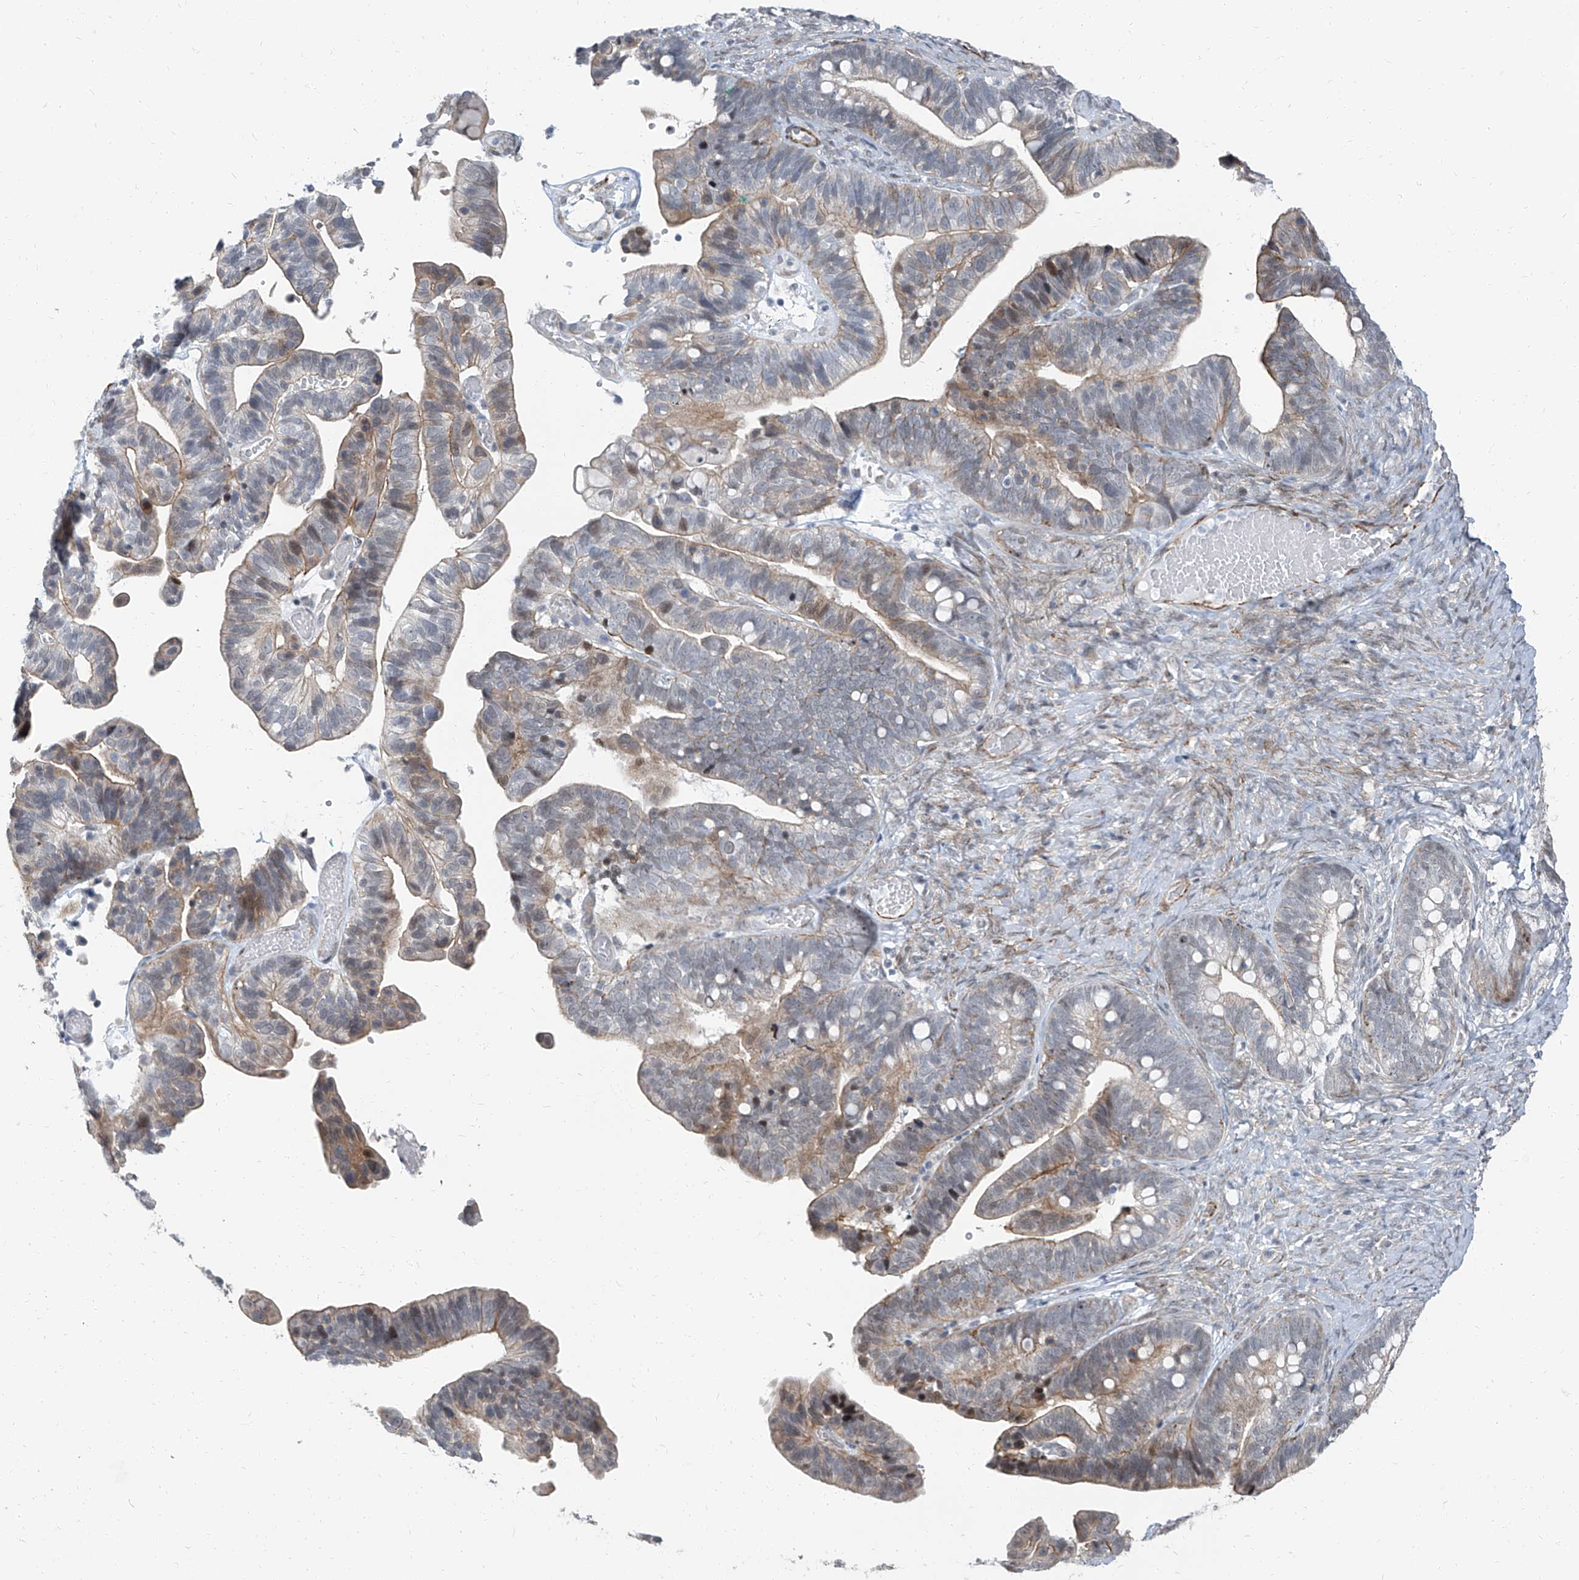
{"staining": {"intensity": "weak", "quantity": "25%-75%", "location": "cytoplasmic/membranous,nuclear"}, "tissue": "ovarian cancer", "cell_type": "Tumor cells", "image_type": "cancer", "snomed": [{"axis": "morphology", "description": "Cystadenocarcinoma, serous, NOS"}, {"axis": "topography", "description": "Ovary"}], "caption": "Human ovarian cancer stained with a brown dye reveals weak cytoplasmic/membranous and nuclear positive staining in about 25%-75% of tumor cells.", "gene": "TXLNB", "patient": {"sex": "female", "age": 56}}